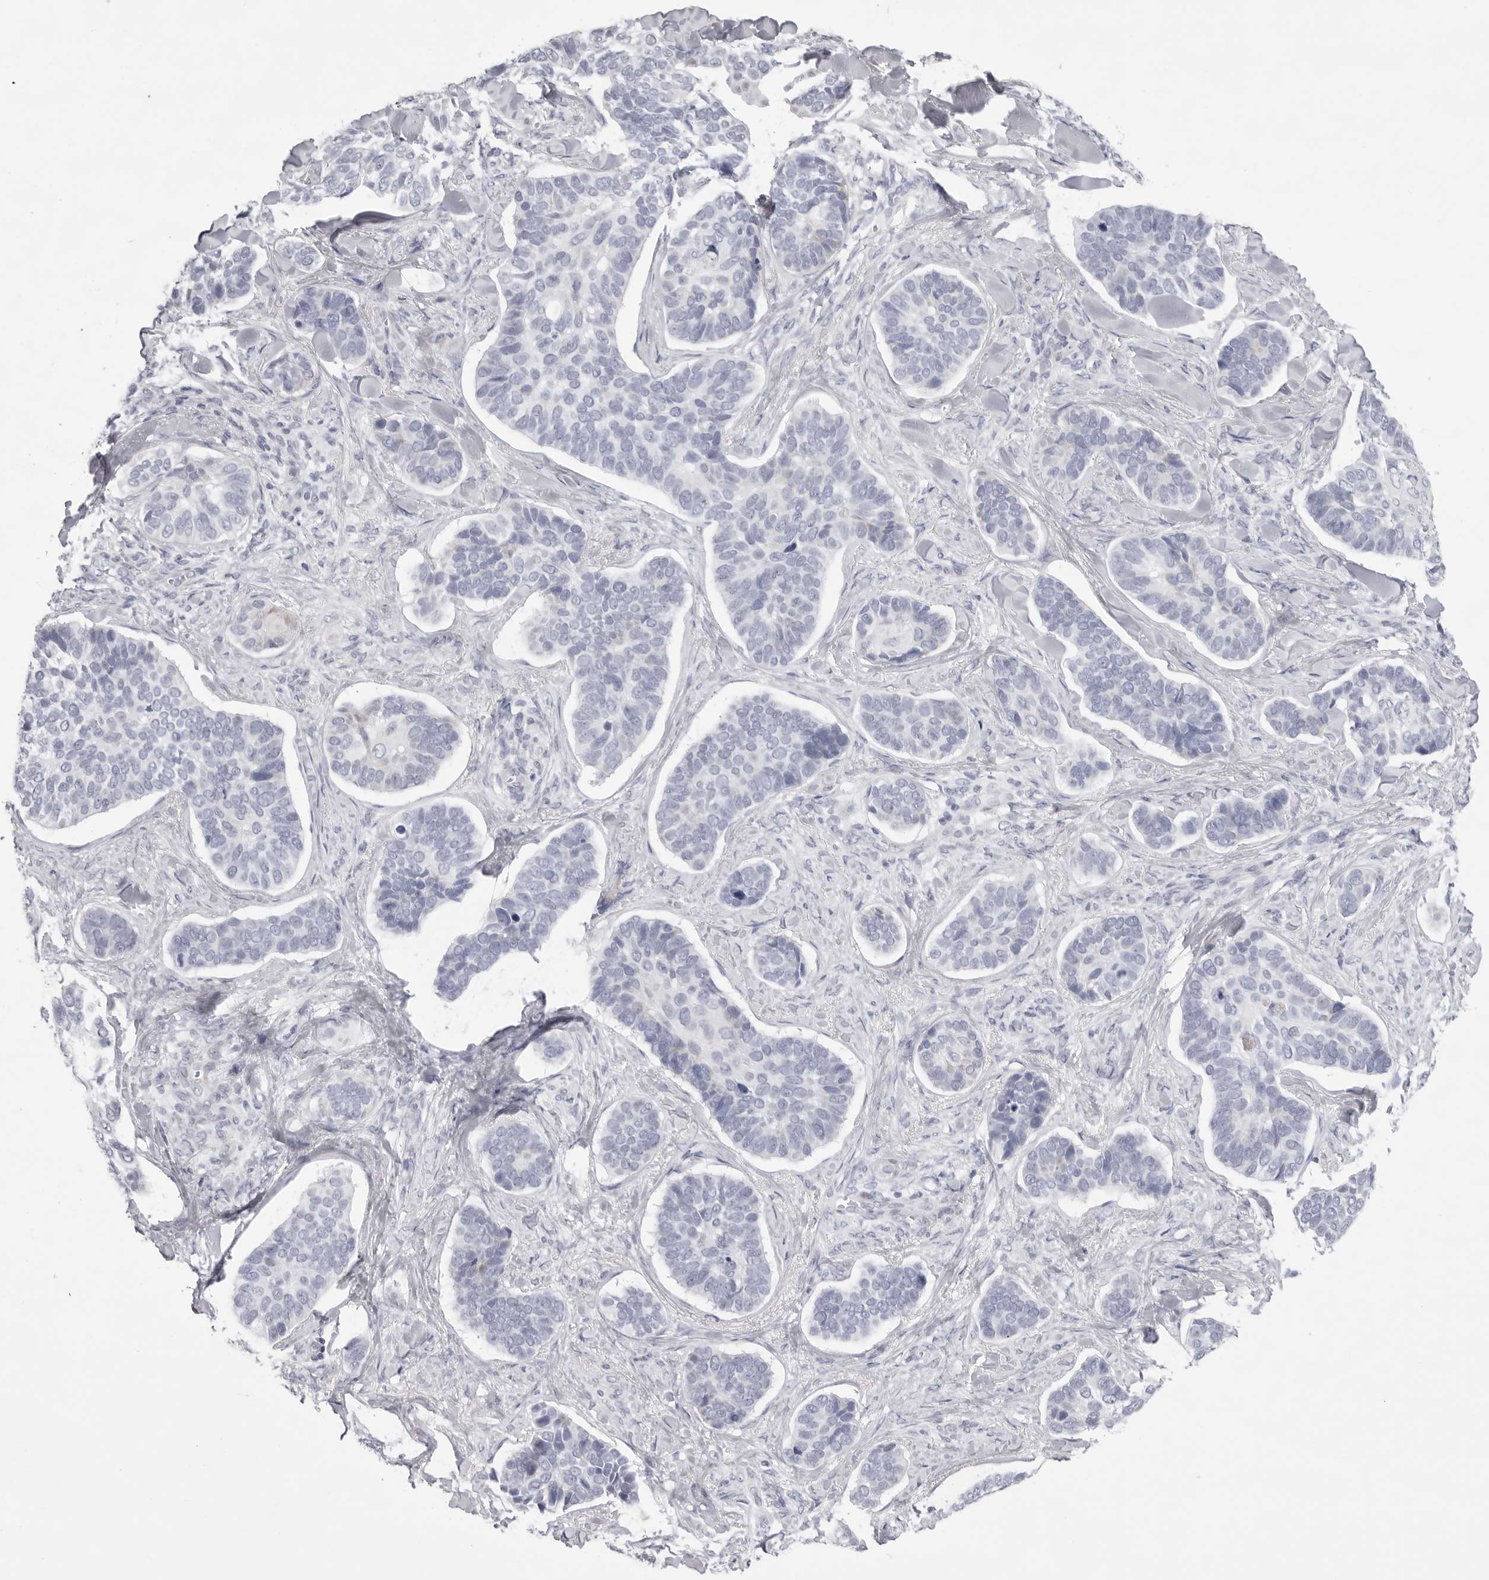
{"staining": {"intensity": "negative", "quantity": "none", "location": "none"}, "tissue": "skin cancer", "cell_type": "Tumor cells", "image_type": "cancer", "snomed": [{"axis": "morphology", "description": "Basal cell carcinoma"}, {"axis": "topography", "description": "Skin"}], "caption": "Tumor cells show no significant protein expression in skin cancer. (Stains: DAB immunohistochemistry with hematoxylin counter stain, Microscopy: brightfield microscopy at high magnification).", "gene": "SMIM2", "patient": {"sex": "male", "age": 62}}